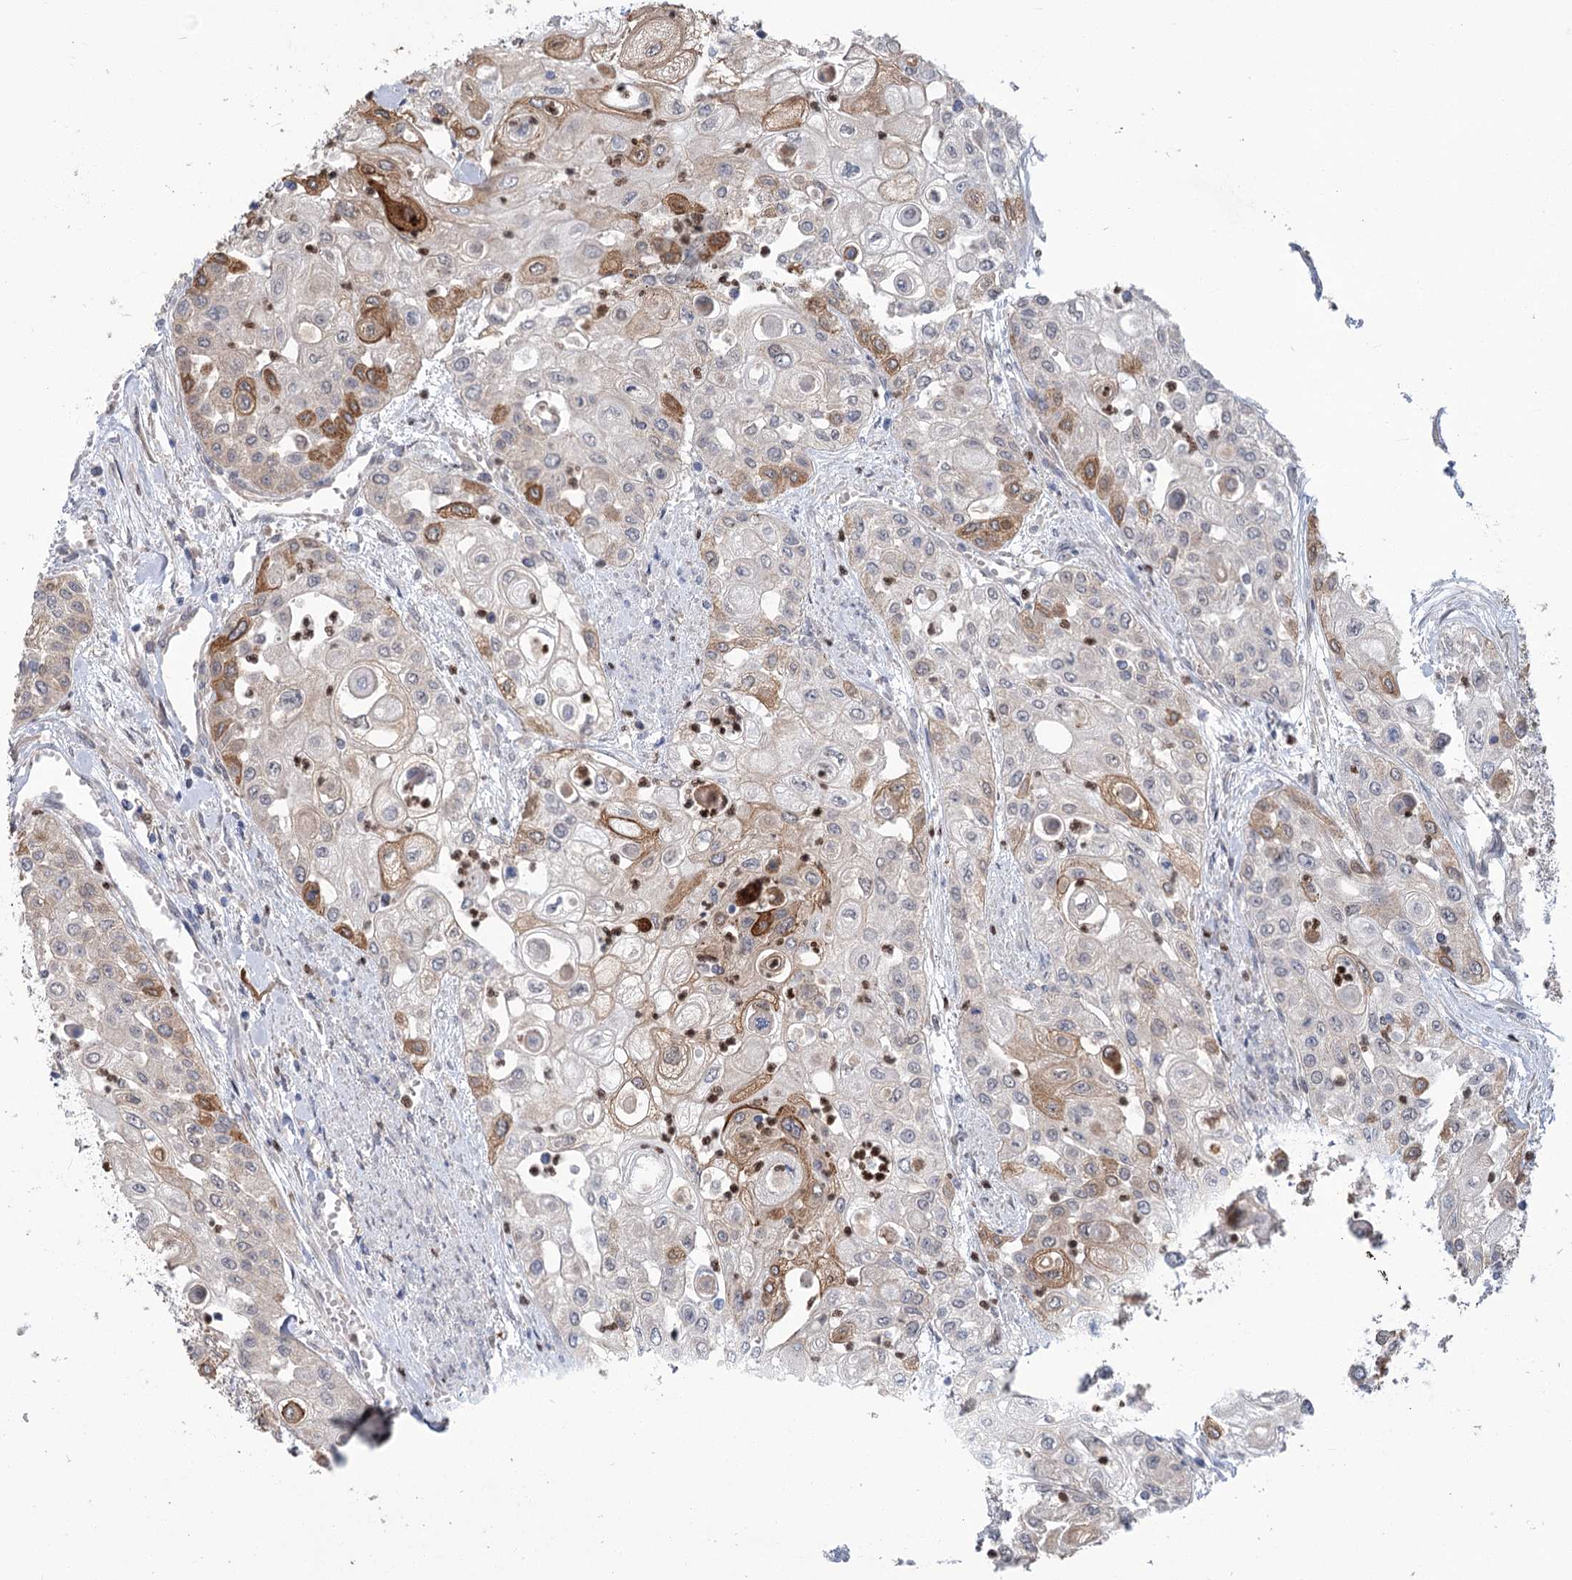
{"staining": {"intensity": "moderate", "quantity": "<25%", "location": "cytoplasmic/membranous"}, "tissue": "urothelial cancer", "cell_type": "Tumor cells", "image_type": "cancer", "snomed": [{"axis": "morphology", "description": "Urothelial carcinoma, High grade"}, {"axis": "topography", "description": "Urinary bladder"}], "caption": "This image demonstrates immunohistochemistry (IHC) staining of high-grade urothelial carcinoma, with low moderate cytoplasmic/membranous positivity in about <25% of tumor cells.", "gene": "THAP6", "patient": {"sex": "female", "age": 79}}